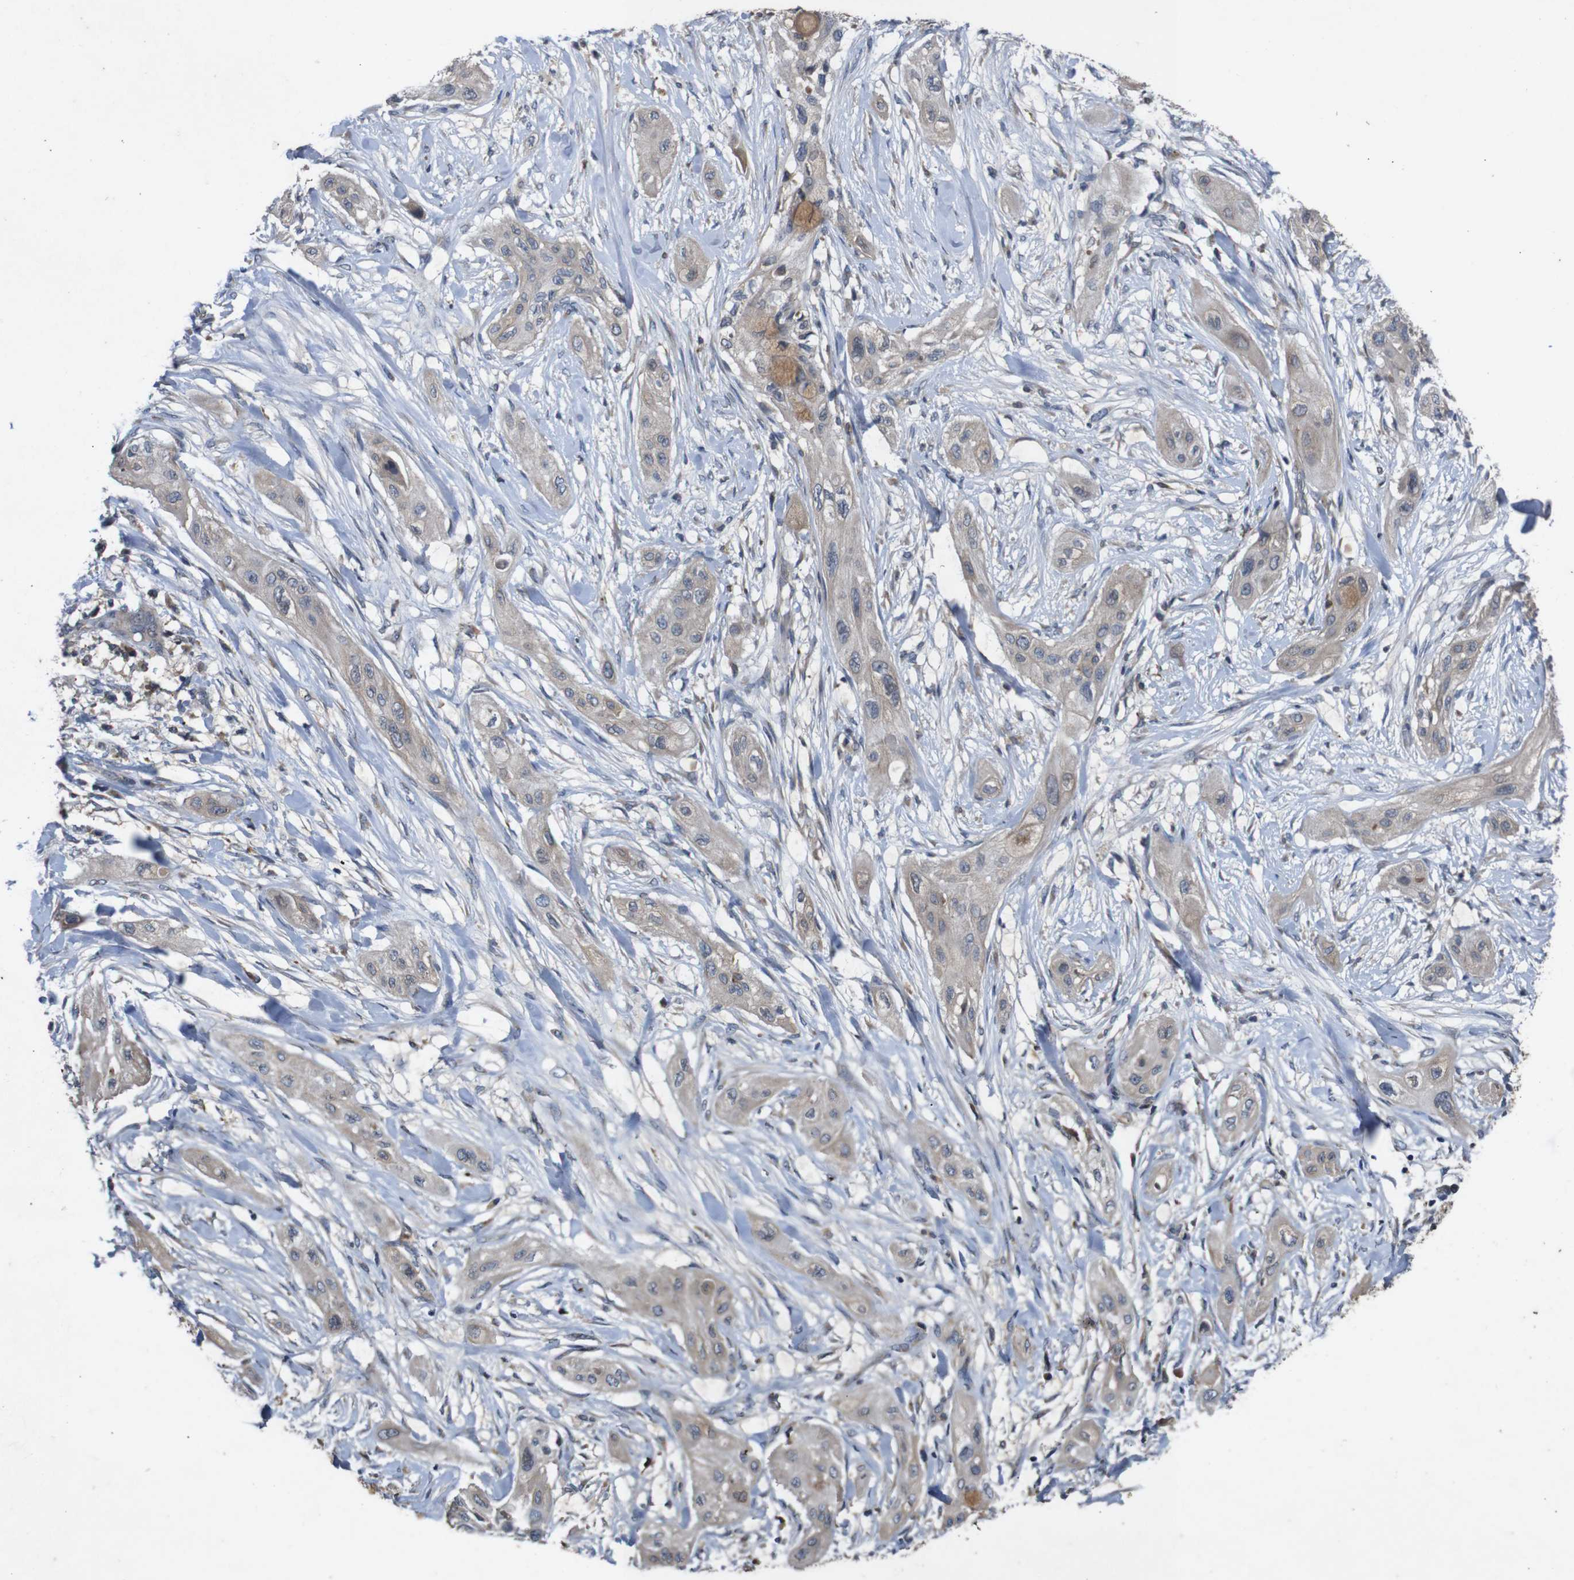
{"staining": {"intensity": "weak", "quantity": ">75%", "location": "cytoplasmic/membranous"}, "tissue": "lung cancer", "cell_type": "Tumor cells", "image_type": "cancer", "snomed": [{"axis": "morphology", "description": "Squamous cell carcinoma, NOS"}, {"axis": "topography", "description": "Lung"}], "caption": "Brown immunohistochemical staining in lung cancer displays weak cytoplasmic/membranous positivity in approximately >75% of tumor cells. The staining was performed using DAB to visualize the protein expression in brown, while the nuclei were stained in blue with hematoxylin (Magnification: 20x).", "gene": "PTPN1", "patient": {"sex": "female", "age": 47}}